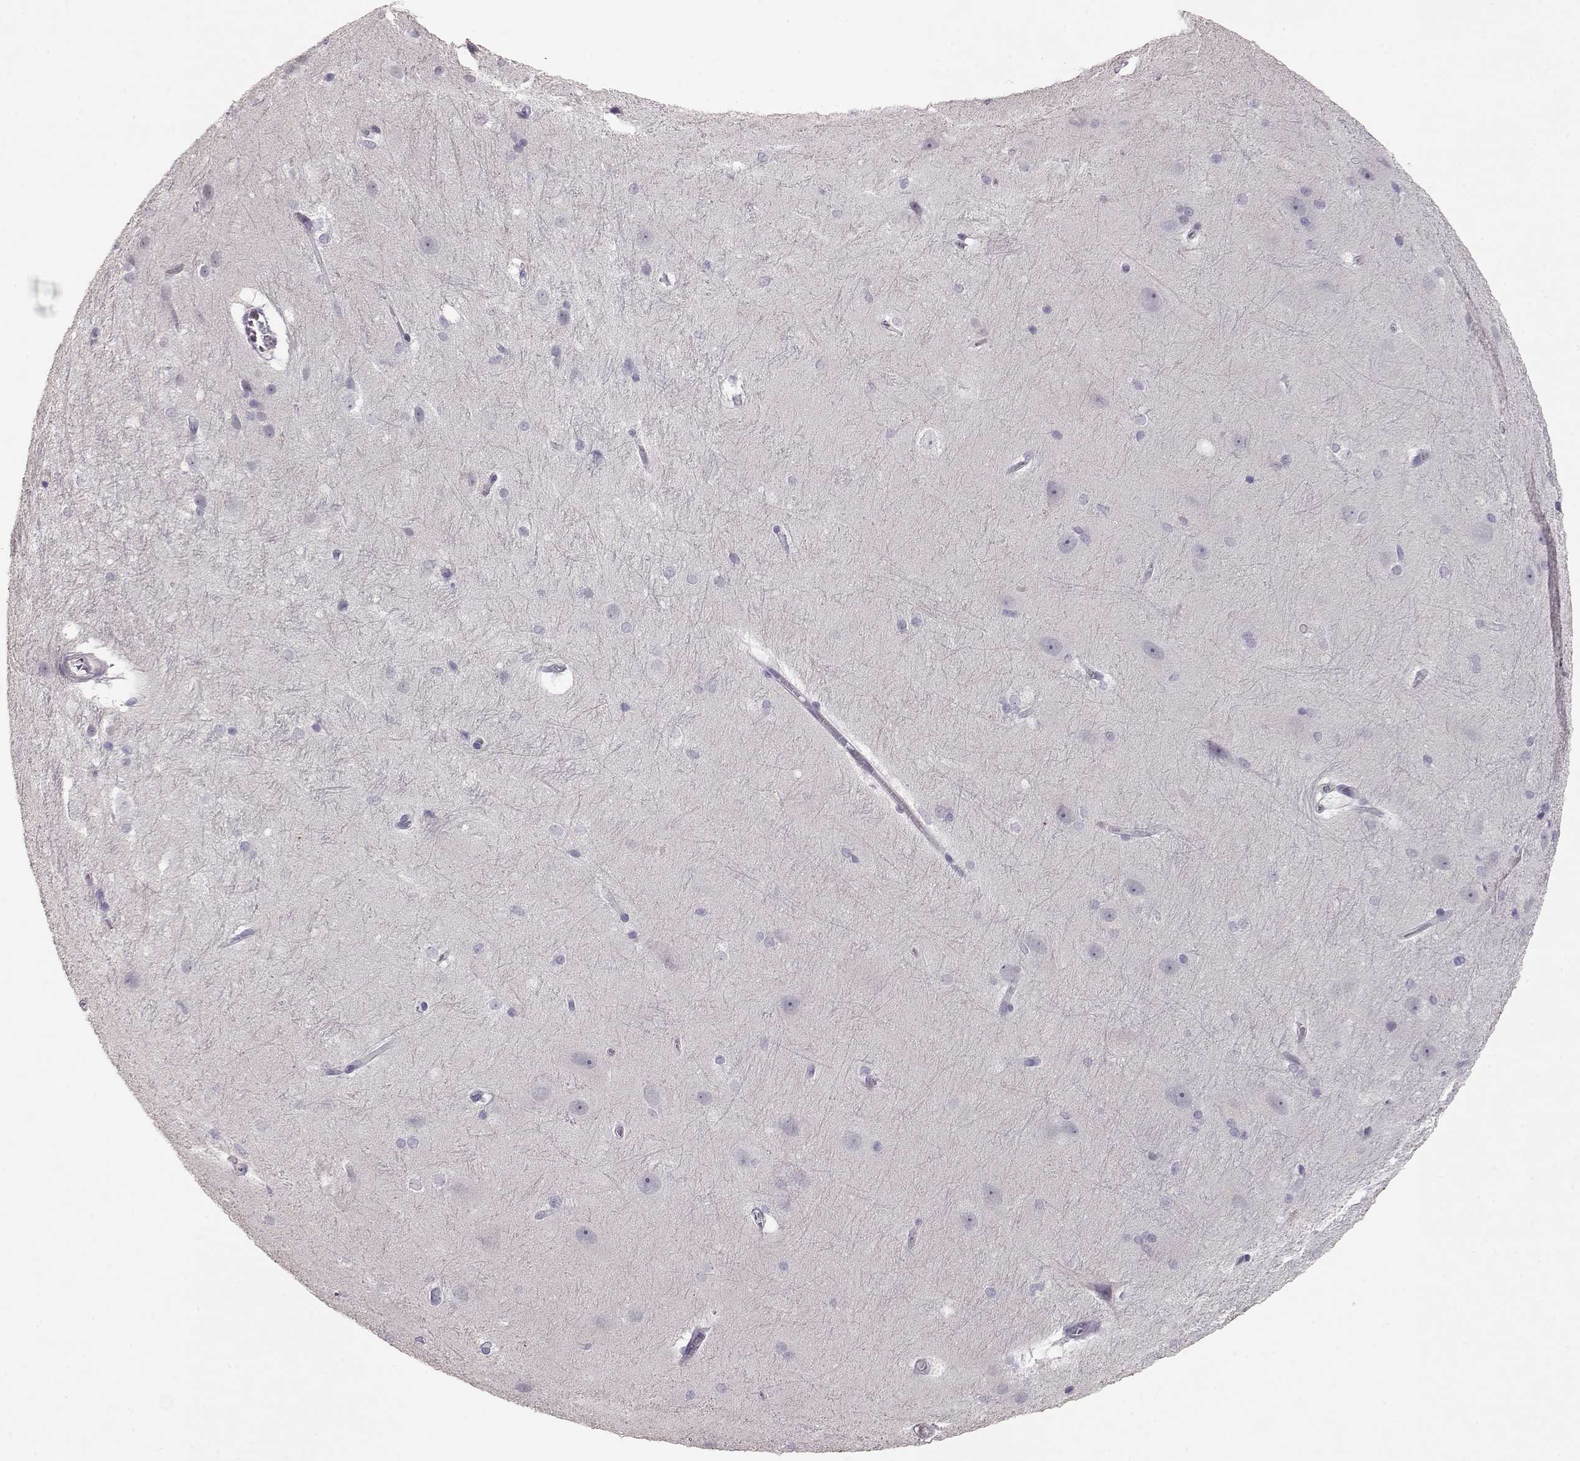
{"staining": {"intensity": "negative", "quantity": "none", "location": "none"}, "tissue": "hippocampus", "cell_type": "Glial cells", "image_type": "normal", "snomed": [{"axis": "morphology", "description": "Normal tissue, NOS"}, {"axis": "topography", "description": "Cerebral cortex"}, {"axis": "topography", "description": "Hippocampus"}], "caption": "DAB (3,3'-diaminobenzidine) immunohistochemical staining of unremarkable human hippocampus displays no significant staining in glial cells. (Brightfield microscopy of DAB (3,3'-diaminobenzidine) immunohistochemistry (IHC) at high magnification).", "gene": "SLC18A1", "patient": {"sex": "female", "age": 19}}